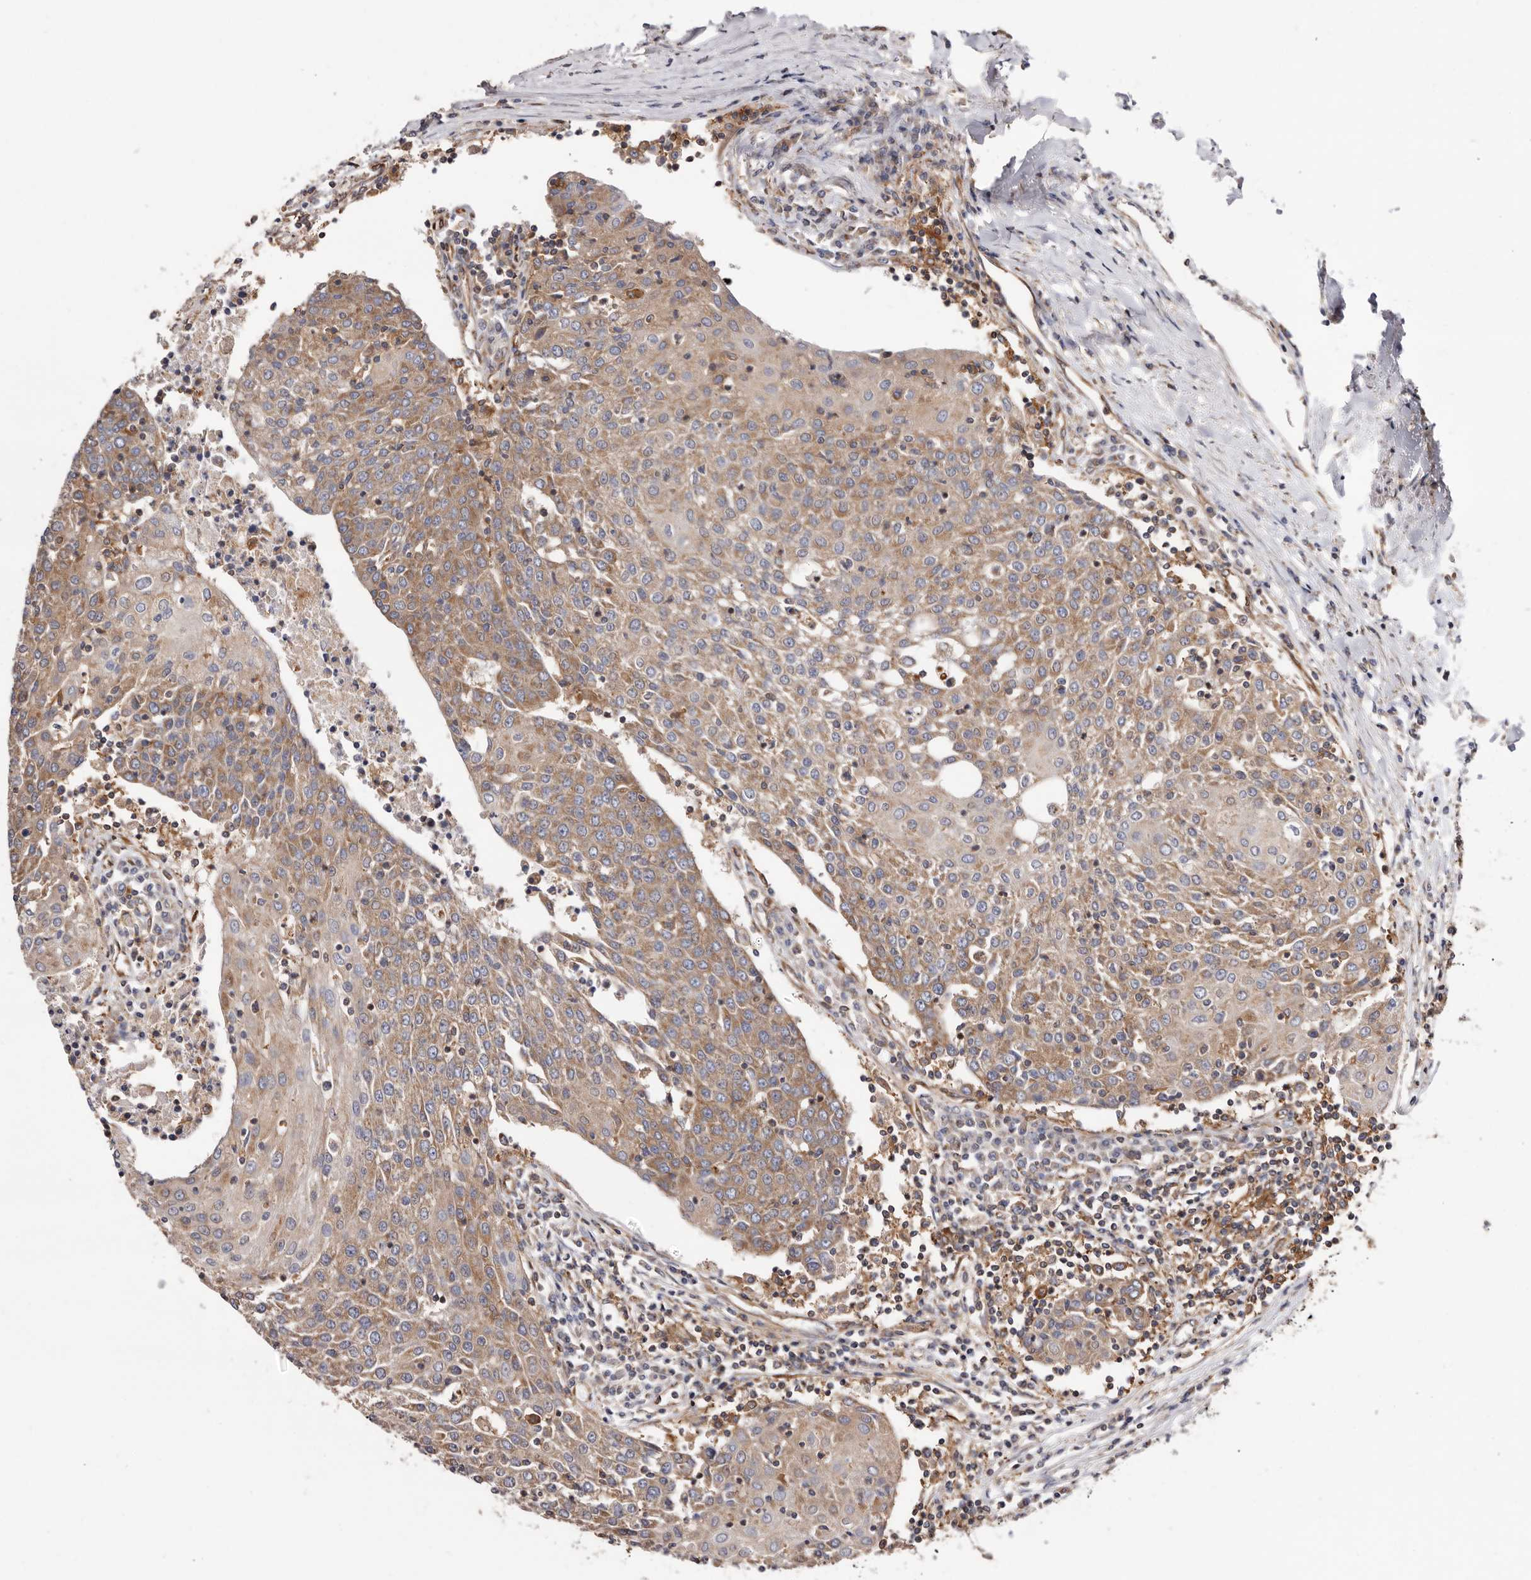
{"staining": {"intensity": "weak", "quantity": ">75%", "location": "cytoplasmic/membranous"}, "tissue": "urothelial cancer", "cell_type": "Tumor cells", "image_type": "cancer", "snomed": [{"axis": "morphology", "description": "Urothelial carcinoma, High grade"}, {"axis": "topography", "description": "Urinary bladder"}], "caption": "Immunohistochemistry (IHC) photomicrograph of high-grade urothelial carcinoma stained for a protein (brown), which displays low levels of weak cytoplasmic/membranous staining in approximately >75% of tumor cells.", "gene": "COQ8B", "patient": {"sex": "female", "age": 85}}